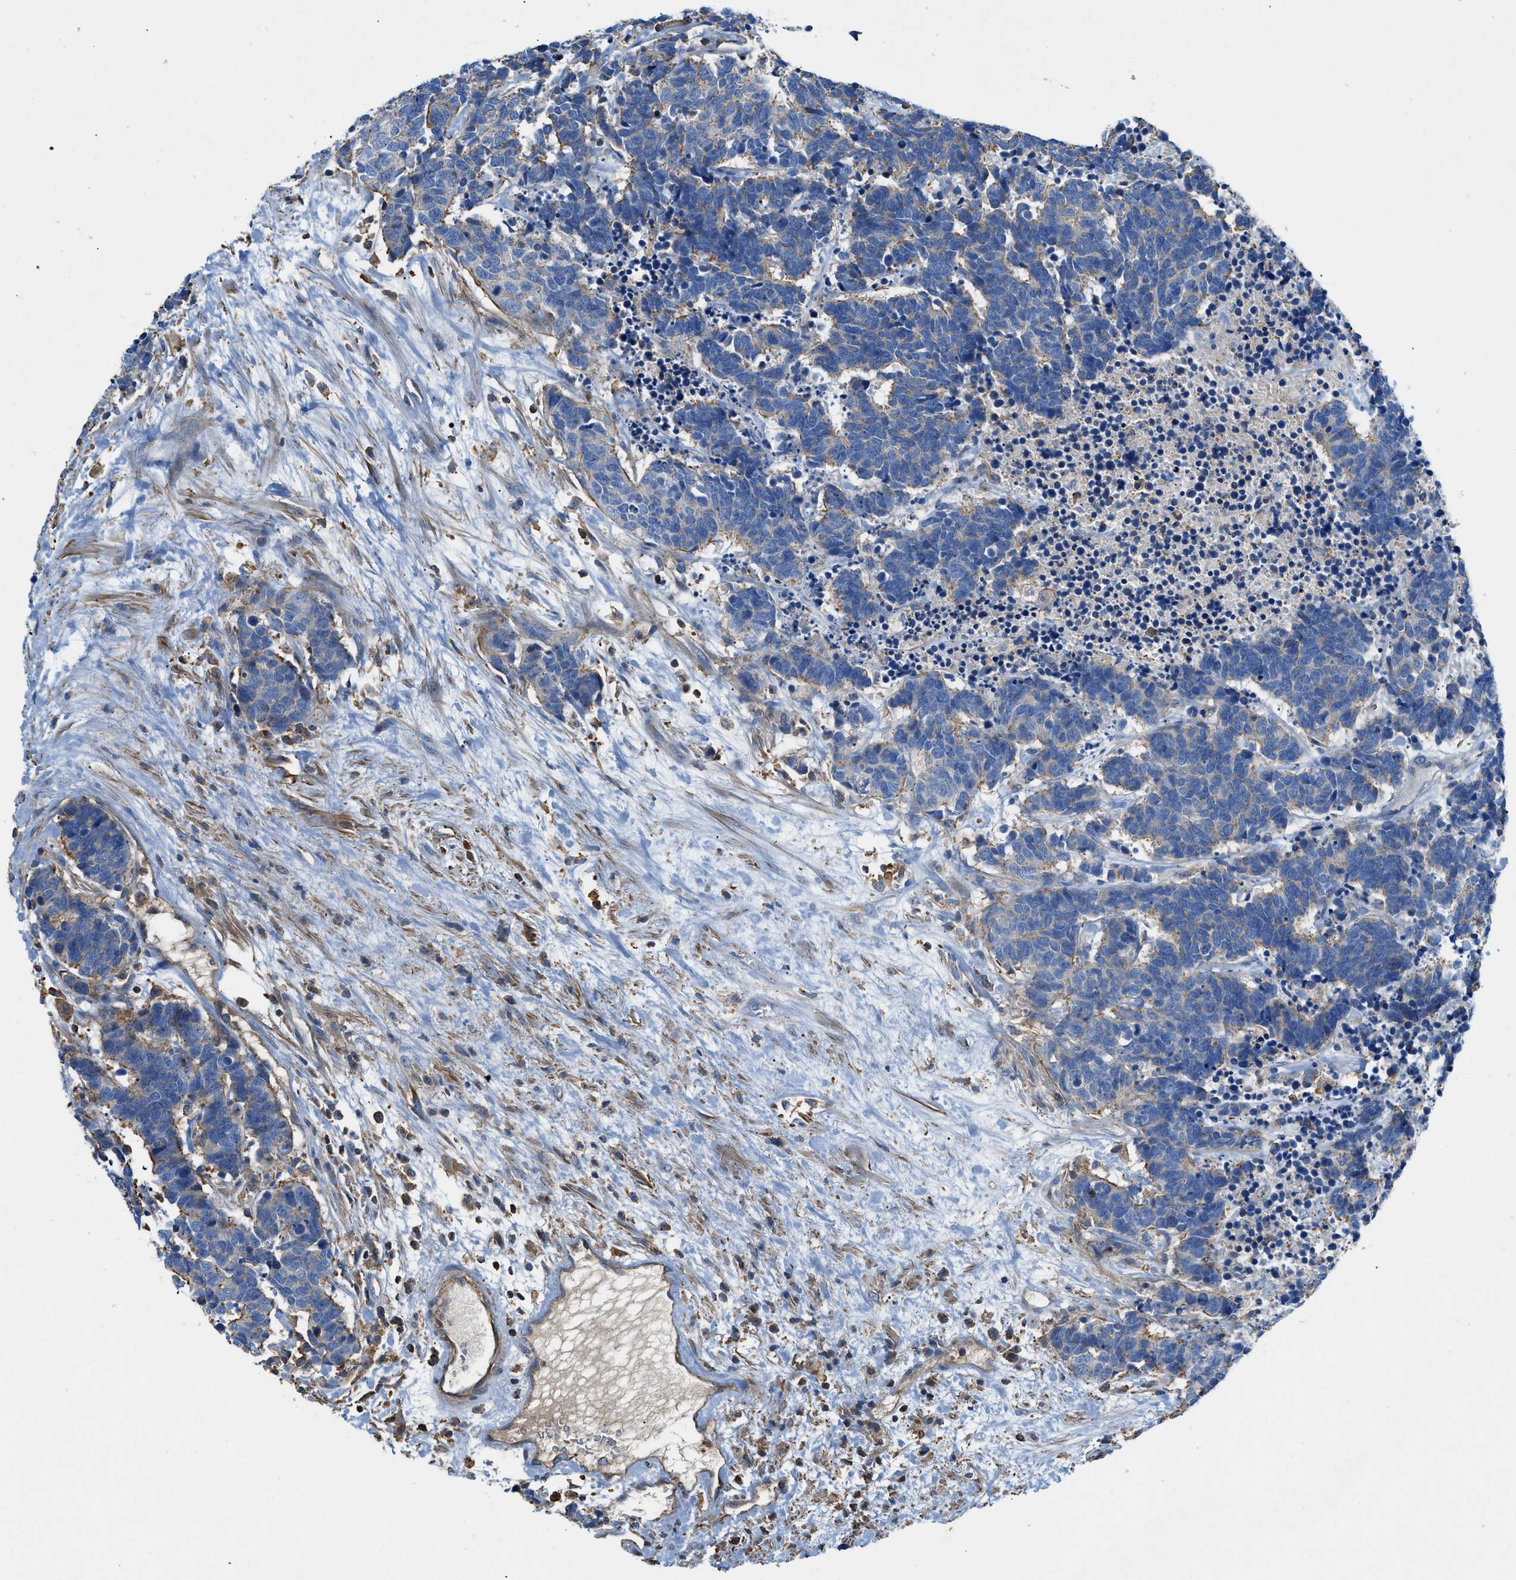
{"staining": {"intensity": "moderate", "quantity": "<25%", "location": "cytoplasmic/membranous"}, "tissue": "carcinoid", "cell_type": "Tumor cells", "image_type": "cancer", "snomed": [{"axis": "morphology", "description": "Carcinoma, NOS"}, {"axis": "morphology", "description": "Carcinoid, malignant, NOS"}, {"axis": "topography", "description": "Urinary bladder"}], "caption": "Immunohistochemical staining of carcinoma demonstrates low levels of moderate cytoplasmic/membranous protein staining in approximately <25% of tumor cells. (DAB IHC, brown staining for protein, blue staining for nuclei).", "gene": "ATP6V0D1", "patient": {"sex": "male", "age": 57}}